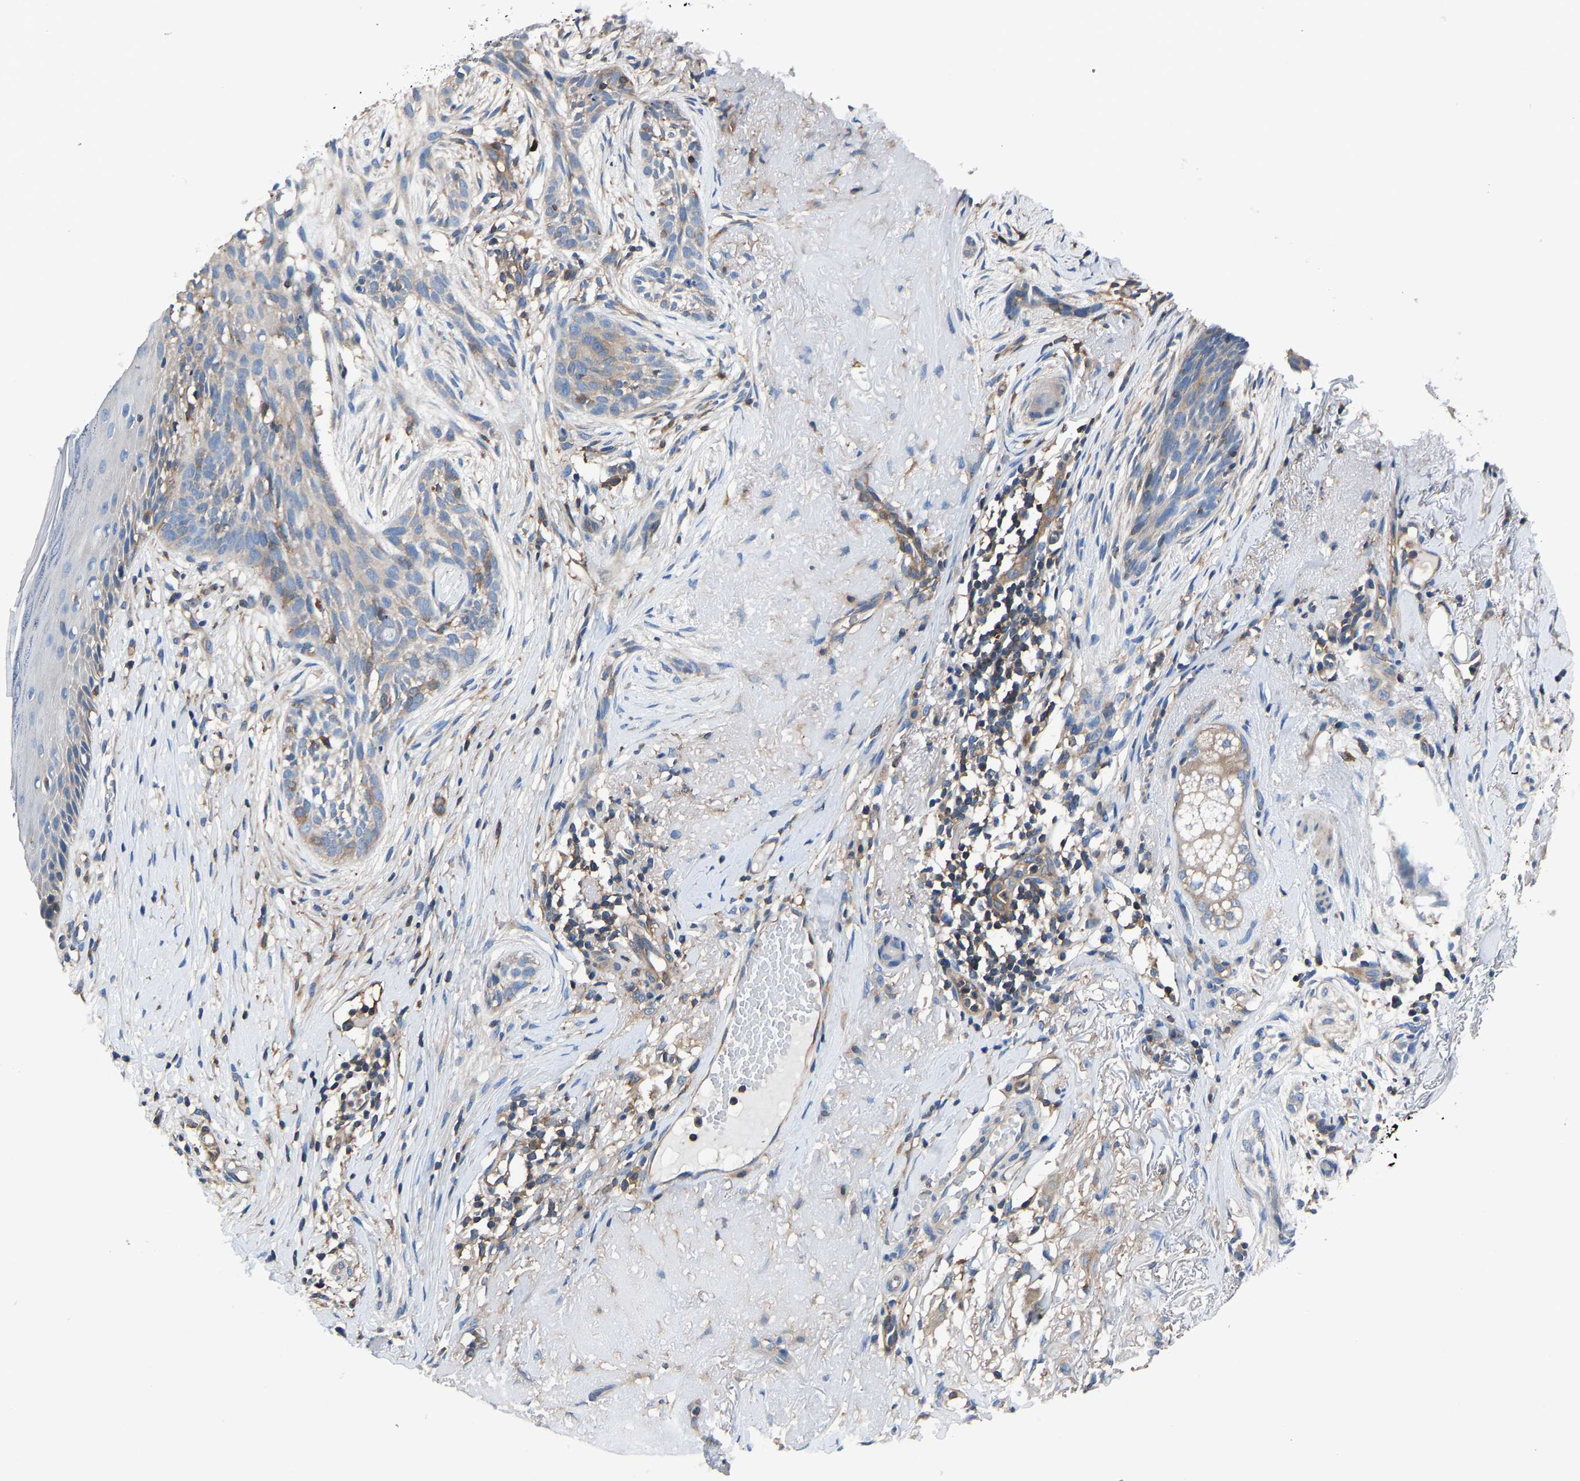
{"staining": {"intensity": "weak", "quantity": "<25%", "location": "cytoplasmic/membranous"}, "tissue": "skin cancer", "cell_type": "Tumor cells", "image_type": "cancer", "snomed": [{"axis": "morphology", "description": "Basal cell carcinoma"}, {"axis": "topography", "description": "Skin"}], "caption": "Skin cancer (basal cell carcinoma) stained for a protein using IHC shows no expression tumor cells.", "gene": "PRKAR1A", "patient": {"sex": "female", "age": 88}}